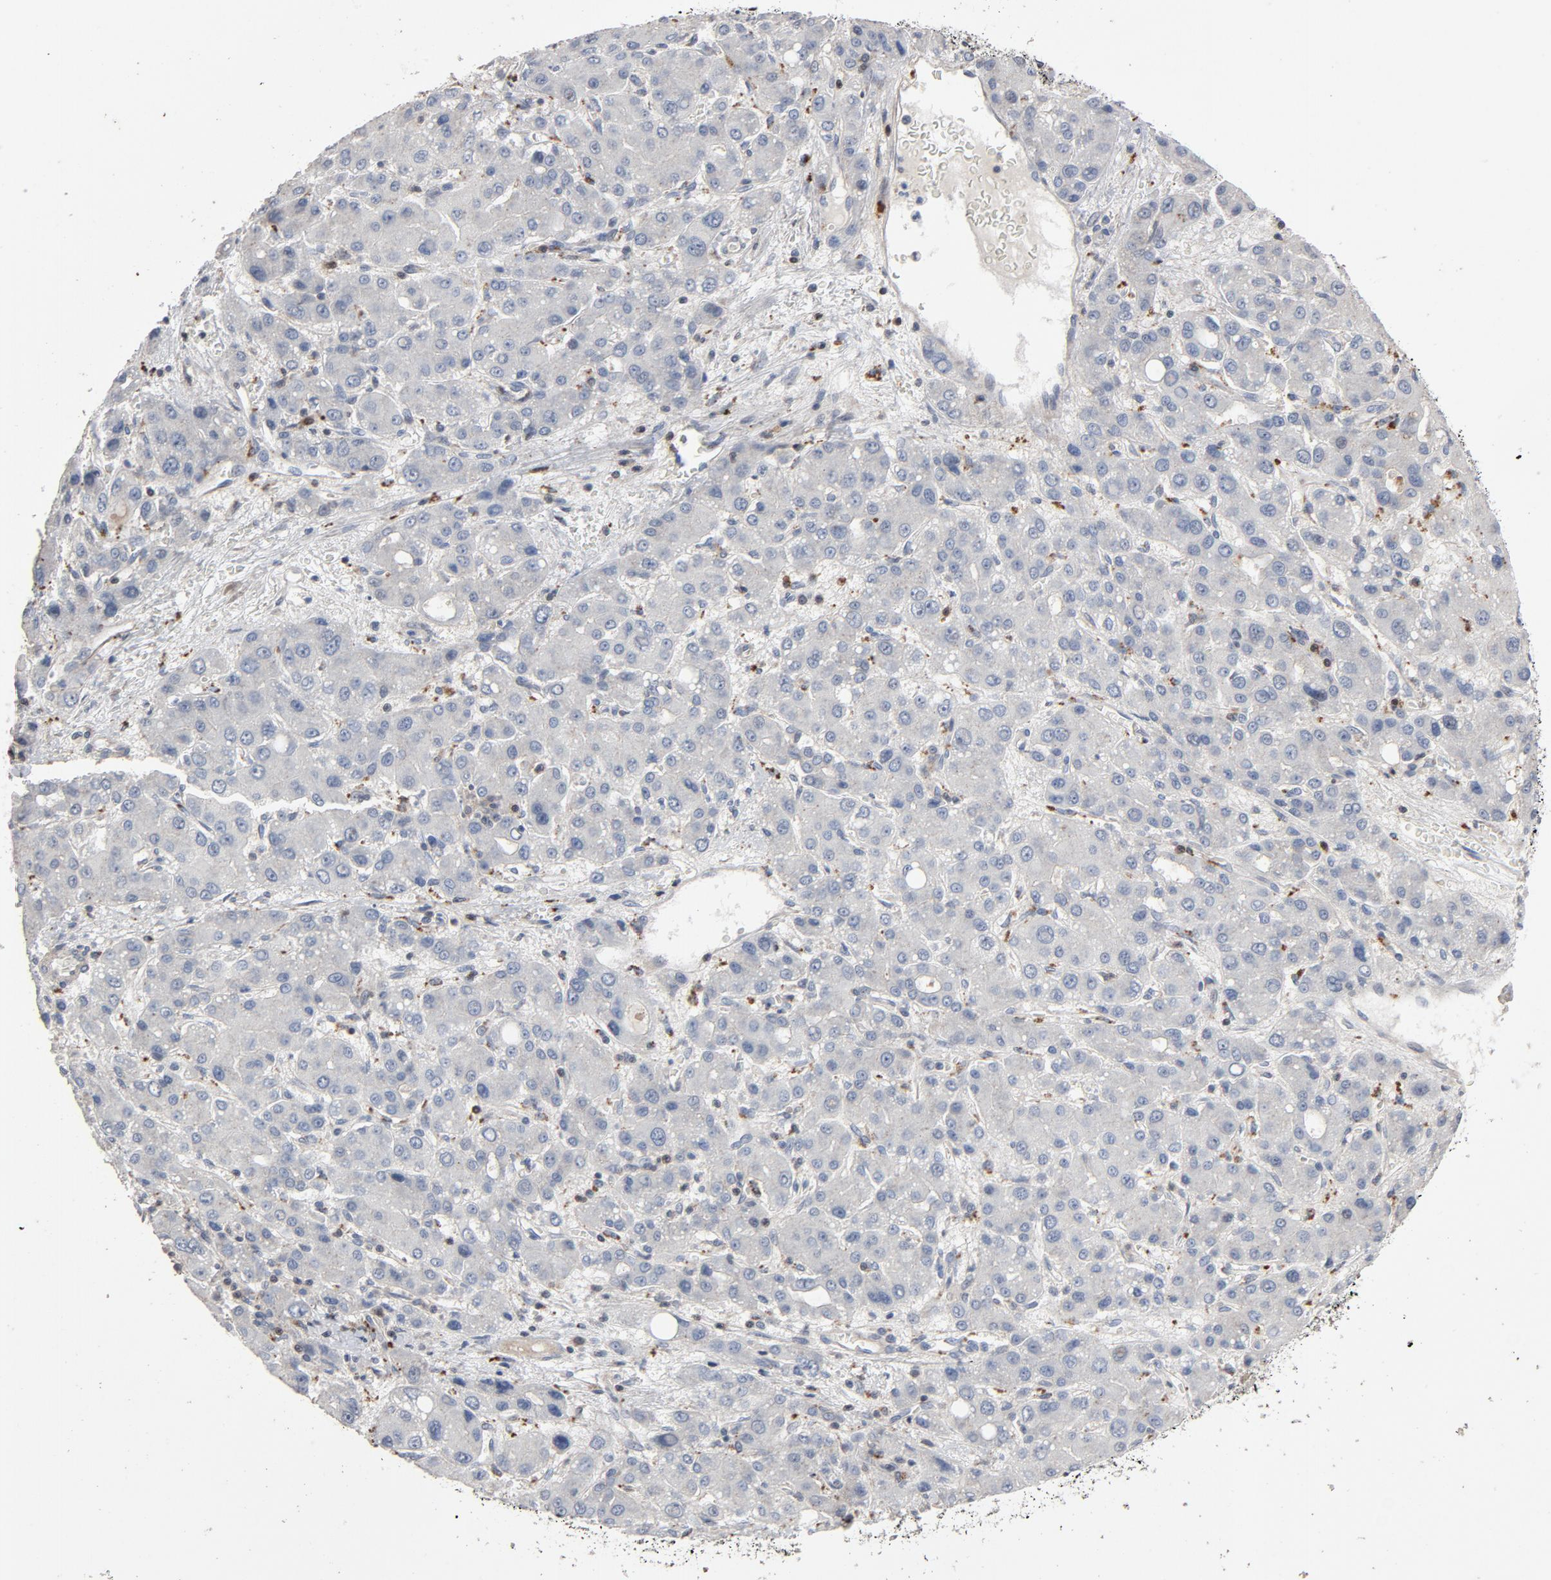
{"staining": {"intensity": "negative", "quantity": "none", "location": "none"}, "tissue": "liver cancer", "cell_type": "Tumor cells", "image_type": "cancer", "snomed": [{"axis": "morphology", "description": "Carcinoma, Hepatocellular, NOS"}, {"axis": "topography", "description": "Liver"}], "caption": "DAB immunohistochemical staining of liver cancer (hepatocellular carcinoma) demonstrates no significant staining in tumor cells. The staining is performed using DAB (3,3'-diaminobenzidine) brown chromogen with nuclei counter-stained in using hematoxylin.", "gene": "CDK6", "patient": {"sex": "male", "age": 55}}